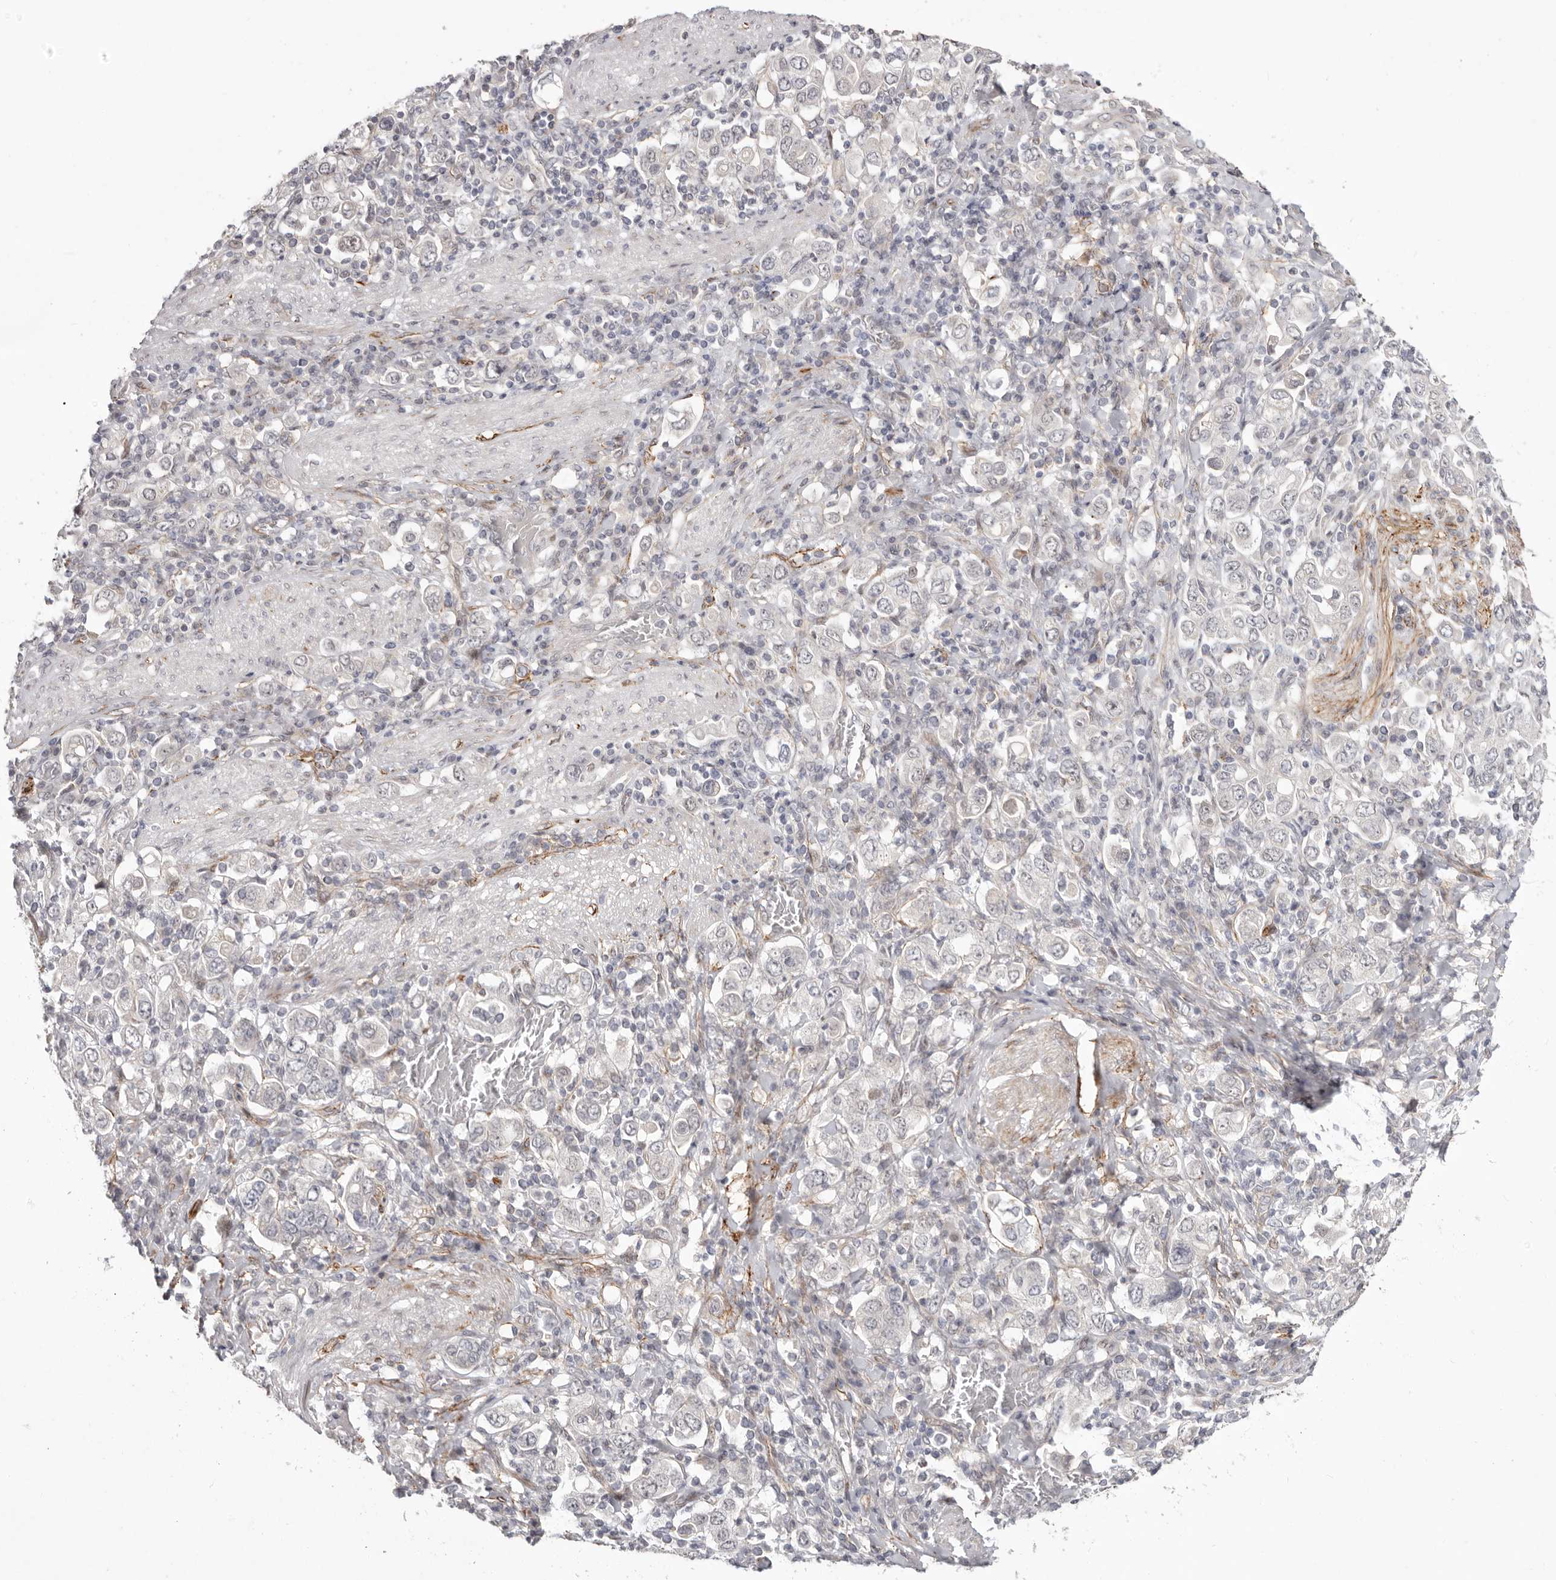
{"staining": {"intensity": "negative", "quantity": "none", "location": "none"}, "tissue": "stomach cancer", "cell_type": "Tumor cells", "image_type": "cancer", "snomed": [{"axis": "morphology", "description": "Adenocarcinoma, NOS"}, {"axis": "topography", "description": "Stomach, upper"}], "caption": "Tumor cells show no significant protein positivity in stomach cancer (adenocarcinoma).", "gene": "SZT2", "patient": {"sex": "male", "age": 62}}